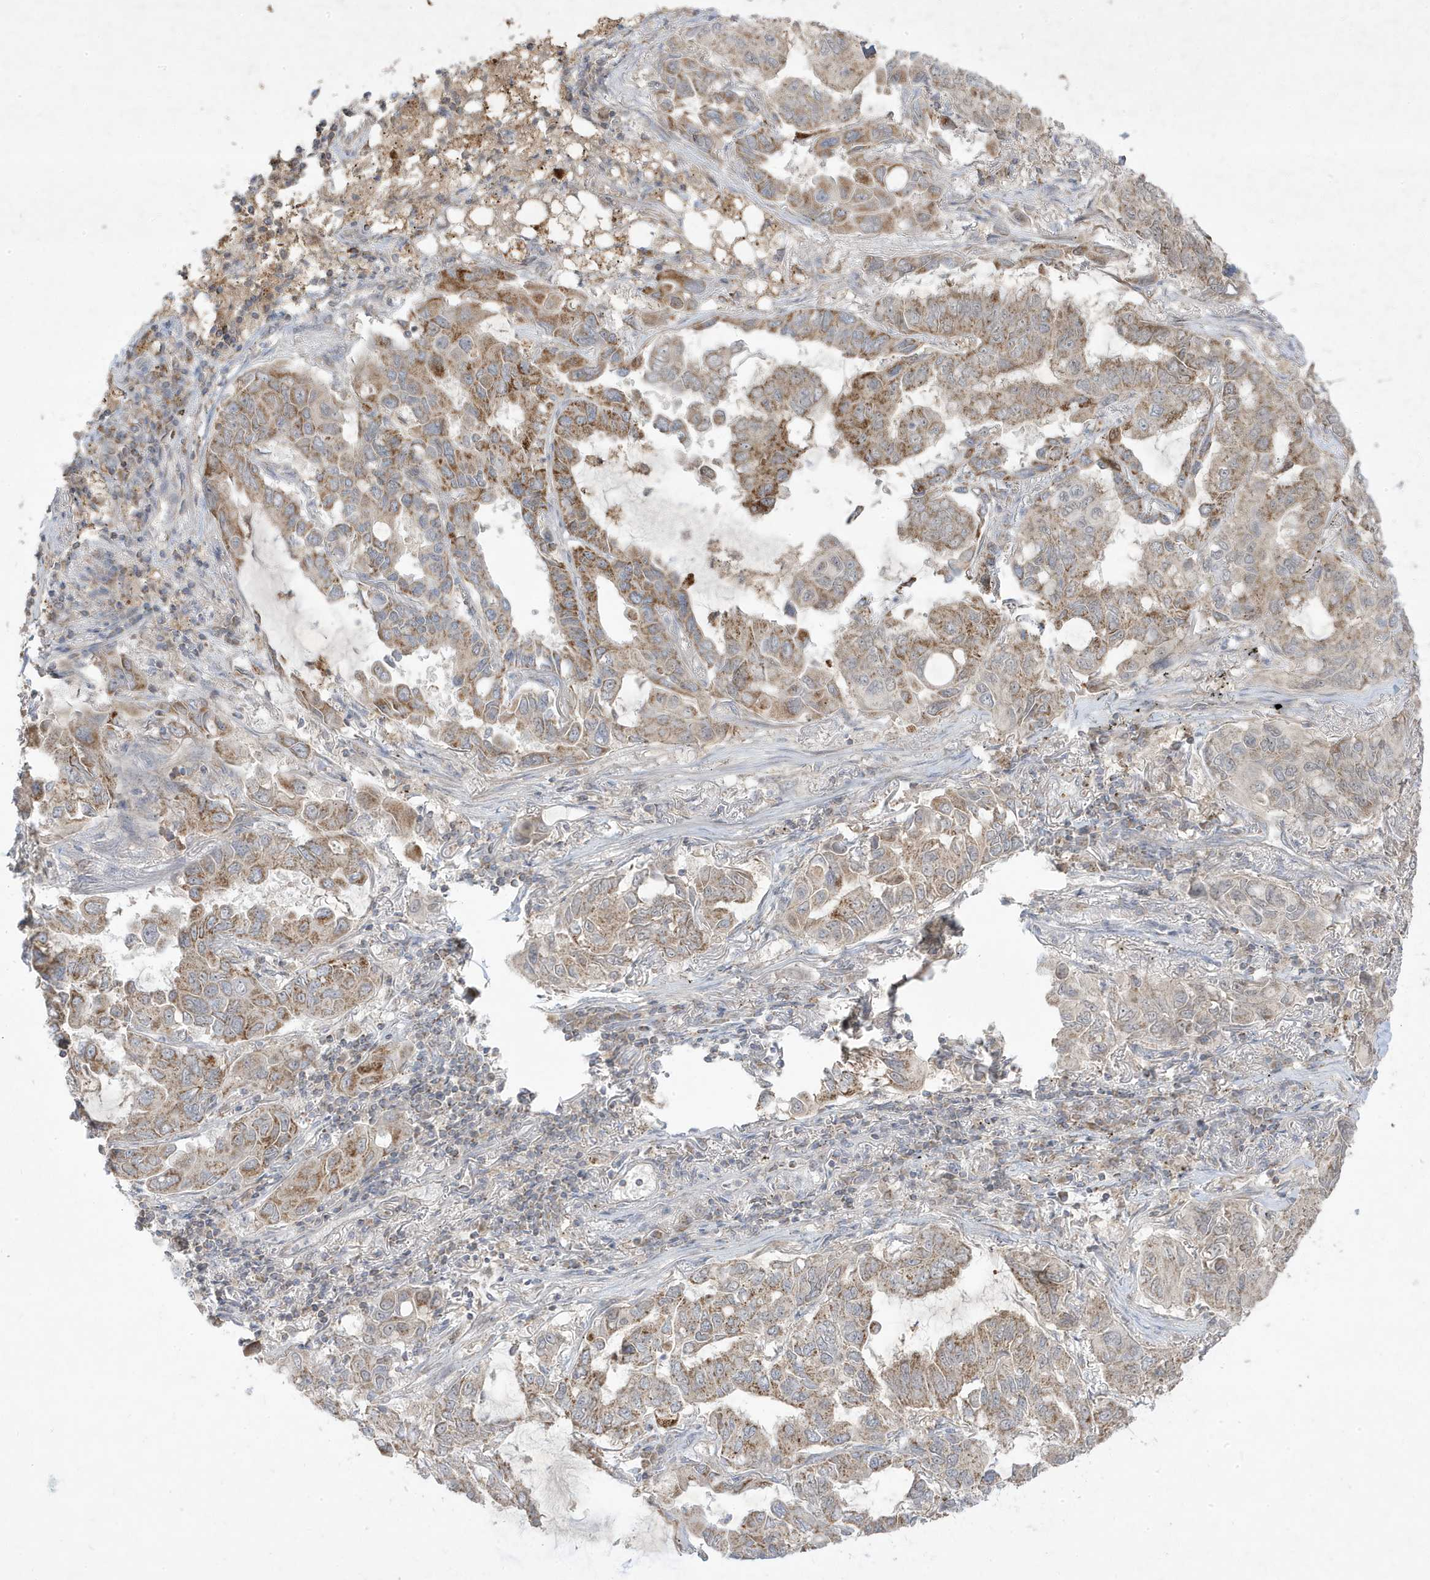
{"staining": {"intensity": "moderate", "quantity": ">75%", "location": "cytoplasmic/membranous"}, "tissue": "lung cancer", "cell_type": "Tumor cells", "image_type": "cancer", "snomed": [{"axis": "morphology", "description": "Adenocarcinoma, NOS"}, {"axis": "topography", "description": "Lung"}], "caption": "Tumor cells display medium levels of moderate cytoplasmic/membranous positivity in approximately >75% of cells in human lung adenocarcinoma.", "gene": "ADAMTSL3", "patient": {"sex": "male", "age": 64}}